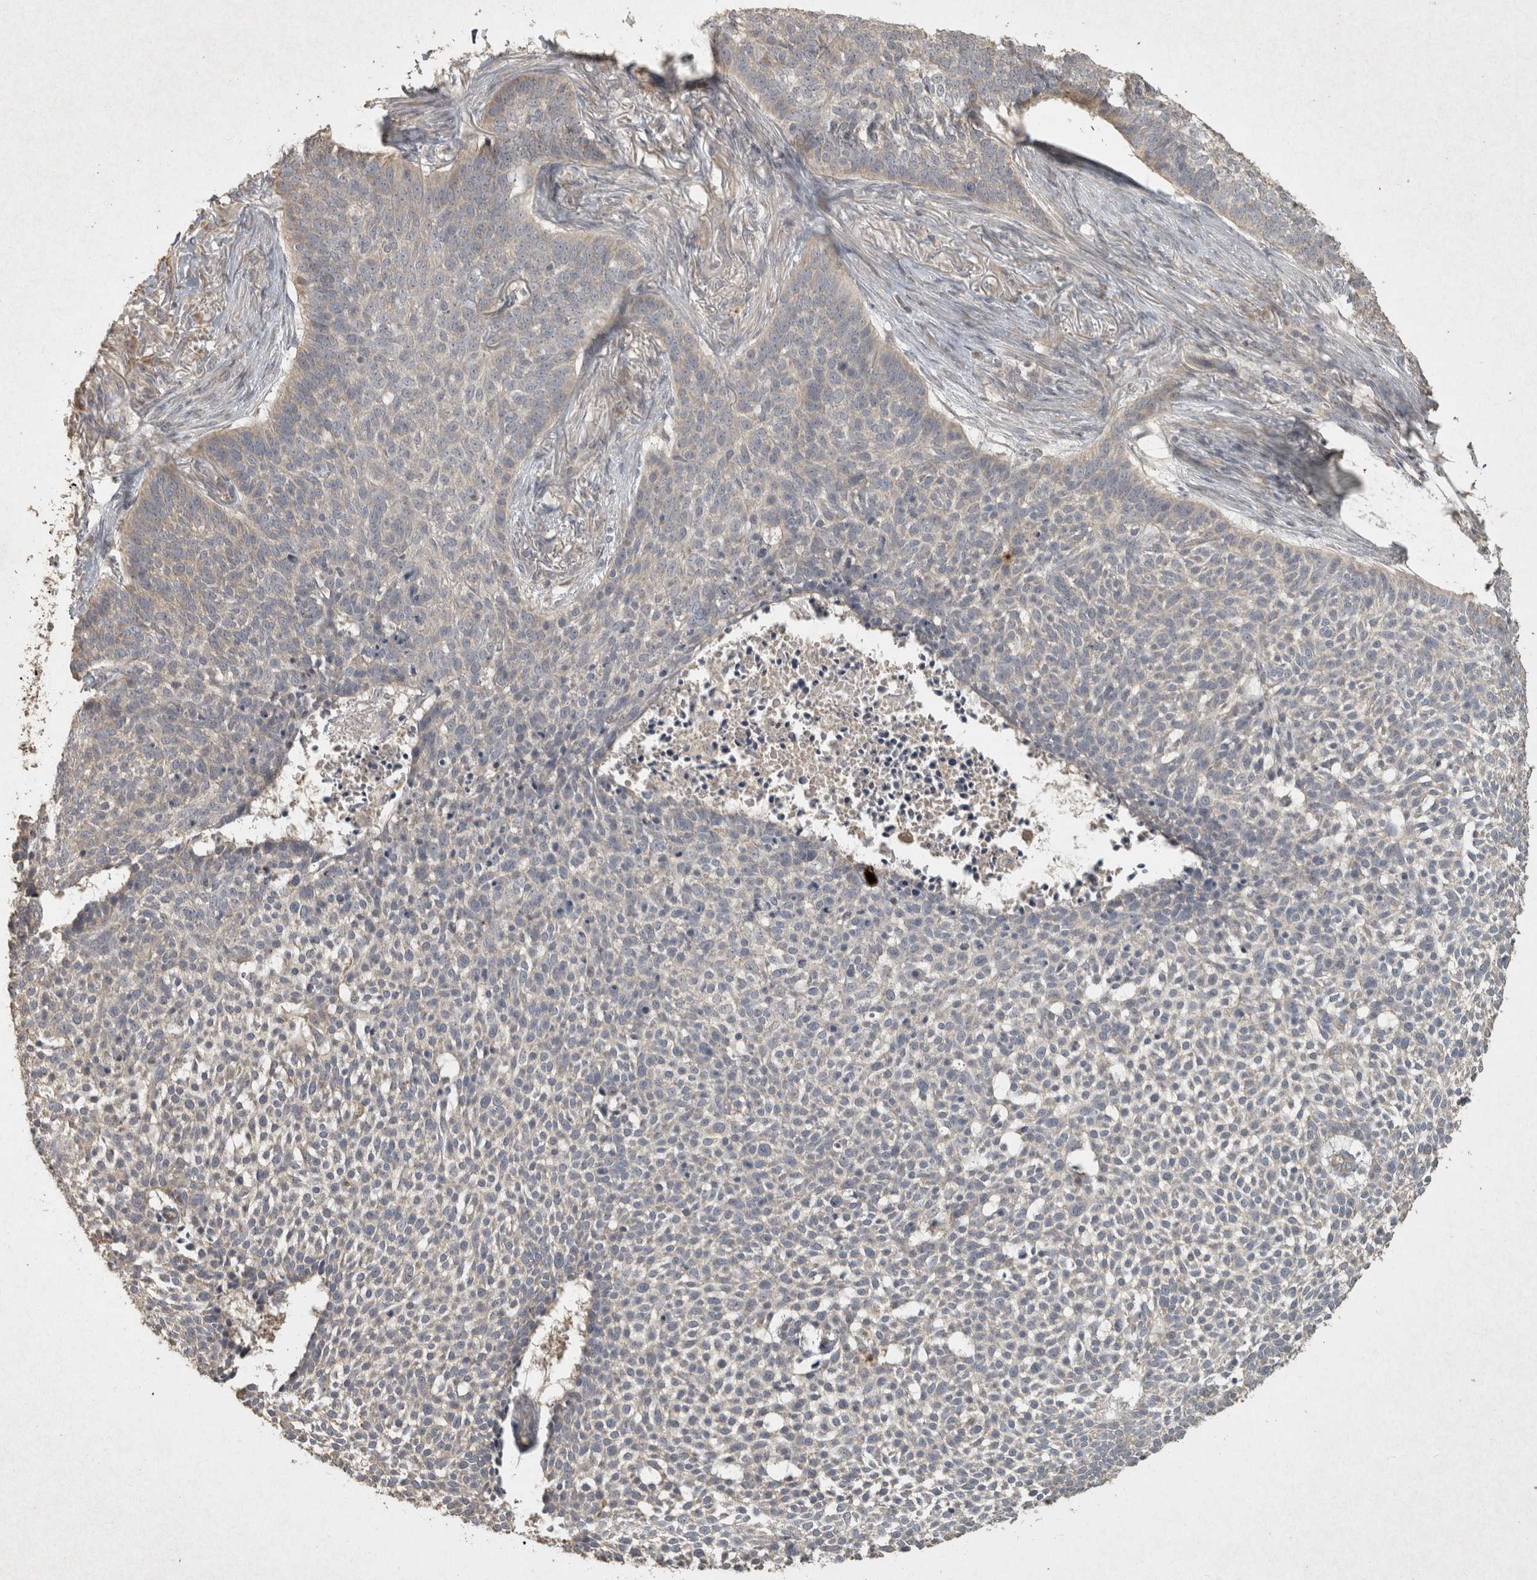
{"staining": {"intensity": "negative", "quantity": "none", "location": "none"}, "tissue": "skin cancer", "cell_type": "Tumor cells", "image_type": "cancer", "snomed": [{"axis": "morphology", "description": "Basal cell carcinoma"}, {"axis": "topography", "description": "Skin"}], "caption": "Tumor cells show no significant protein positivity in skin cancer.", "gene": "OSTN", "patient": {"sex": "male", "age": 85}}